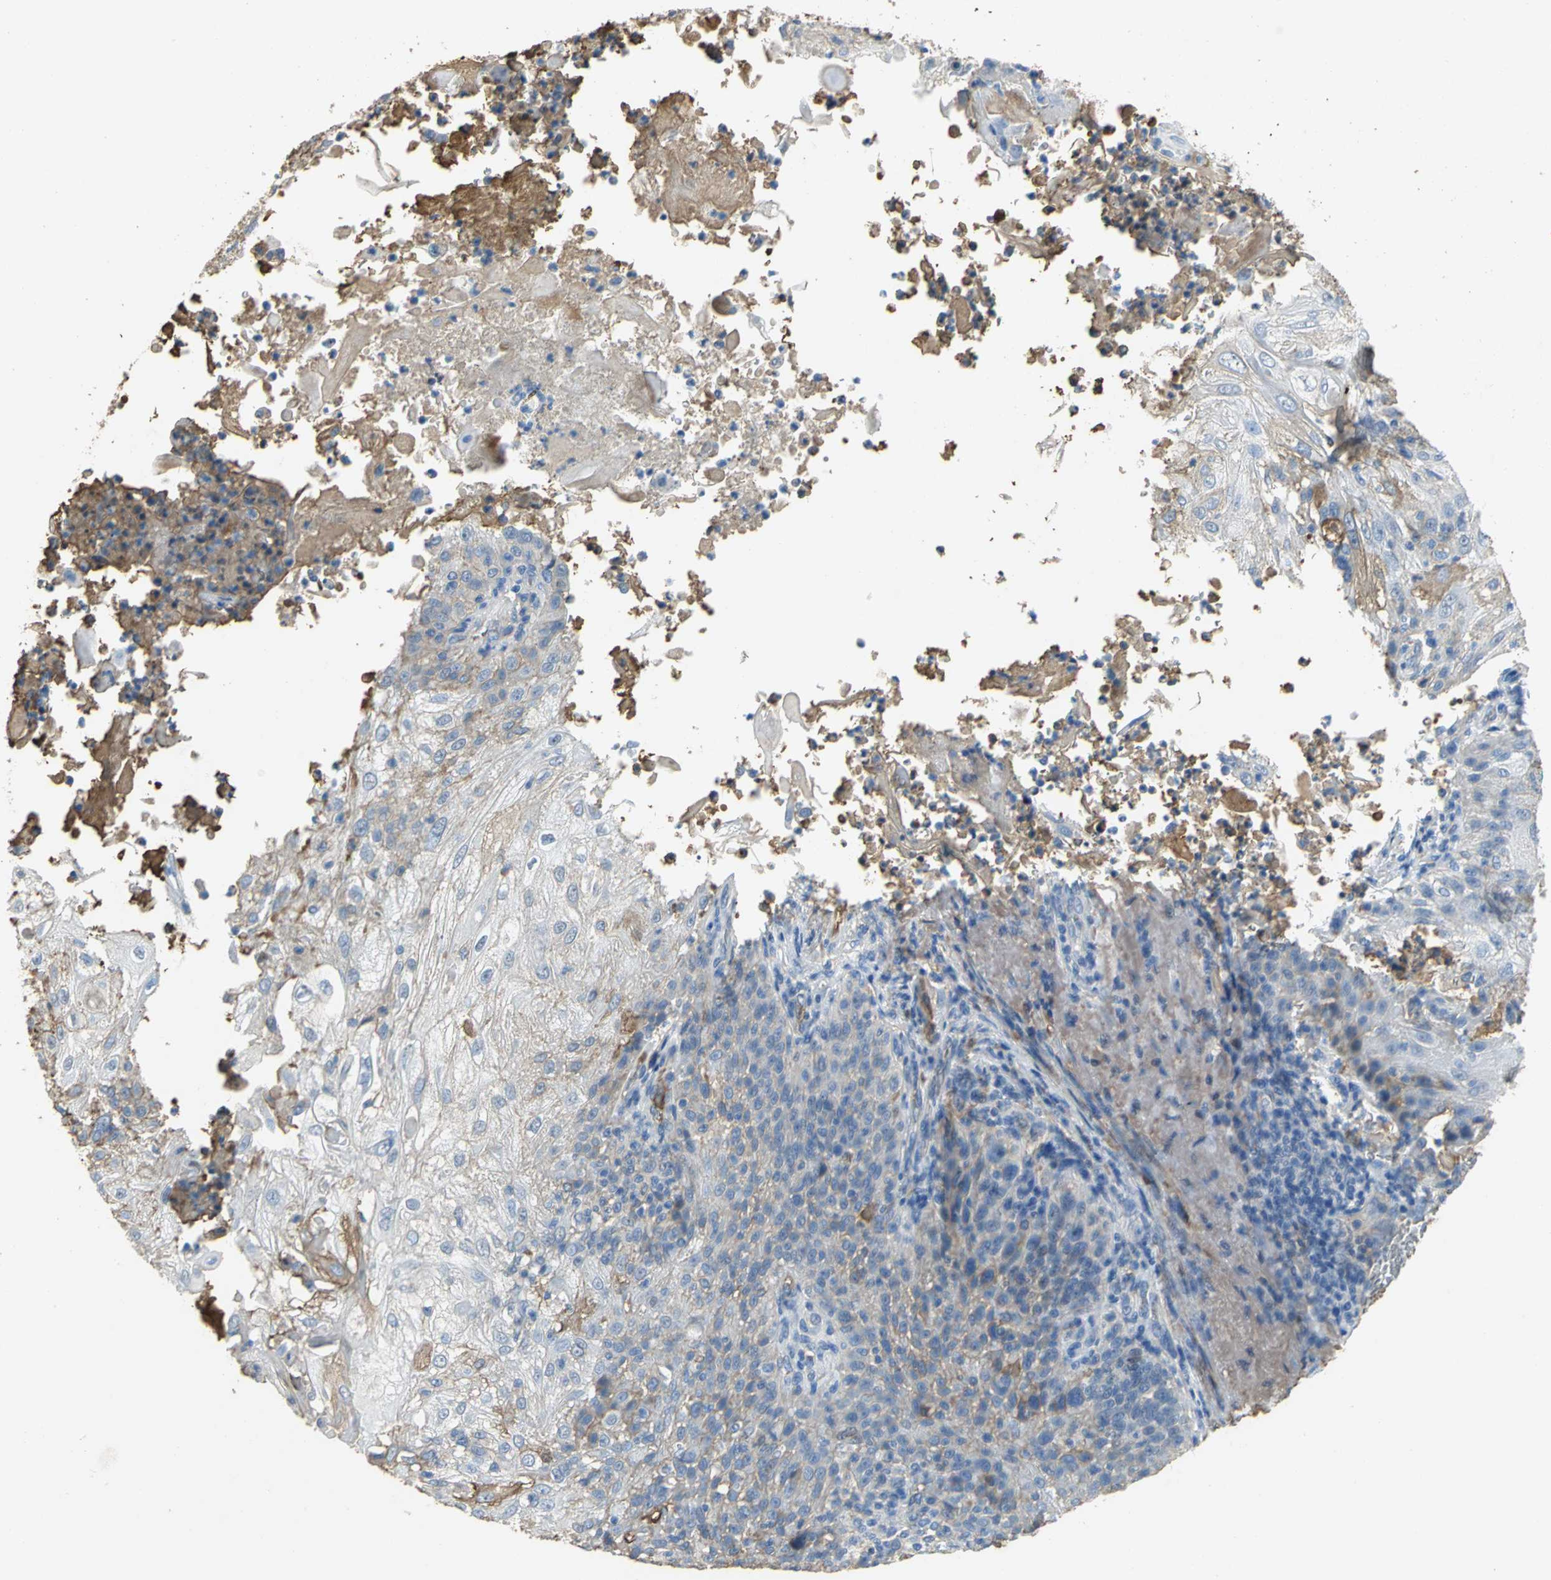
{"staining": {"intensity": "moderate", "quantity": "25%-75%", "location": "cytoplasmic/membranous"}, "tissue": "skin cancer", "cell_type": "Tumor cells", "image_type": "cancer", "snomed": [{"axis": "morphology", "description": "Normal tissue, NOS"}, {"axis": "morphology", "description": "Squamous cell carcinoma, NOS"}, {"axis": "topography", "description": "Skin"}], "caption": "This is a photomicrograph of IHC staining of skin cancer, which shows moderate expression in the cytoplasmic/membranous of tumor cells.", "gene": "GYG2", "patient": {"sex": "female", "age": 83}}